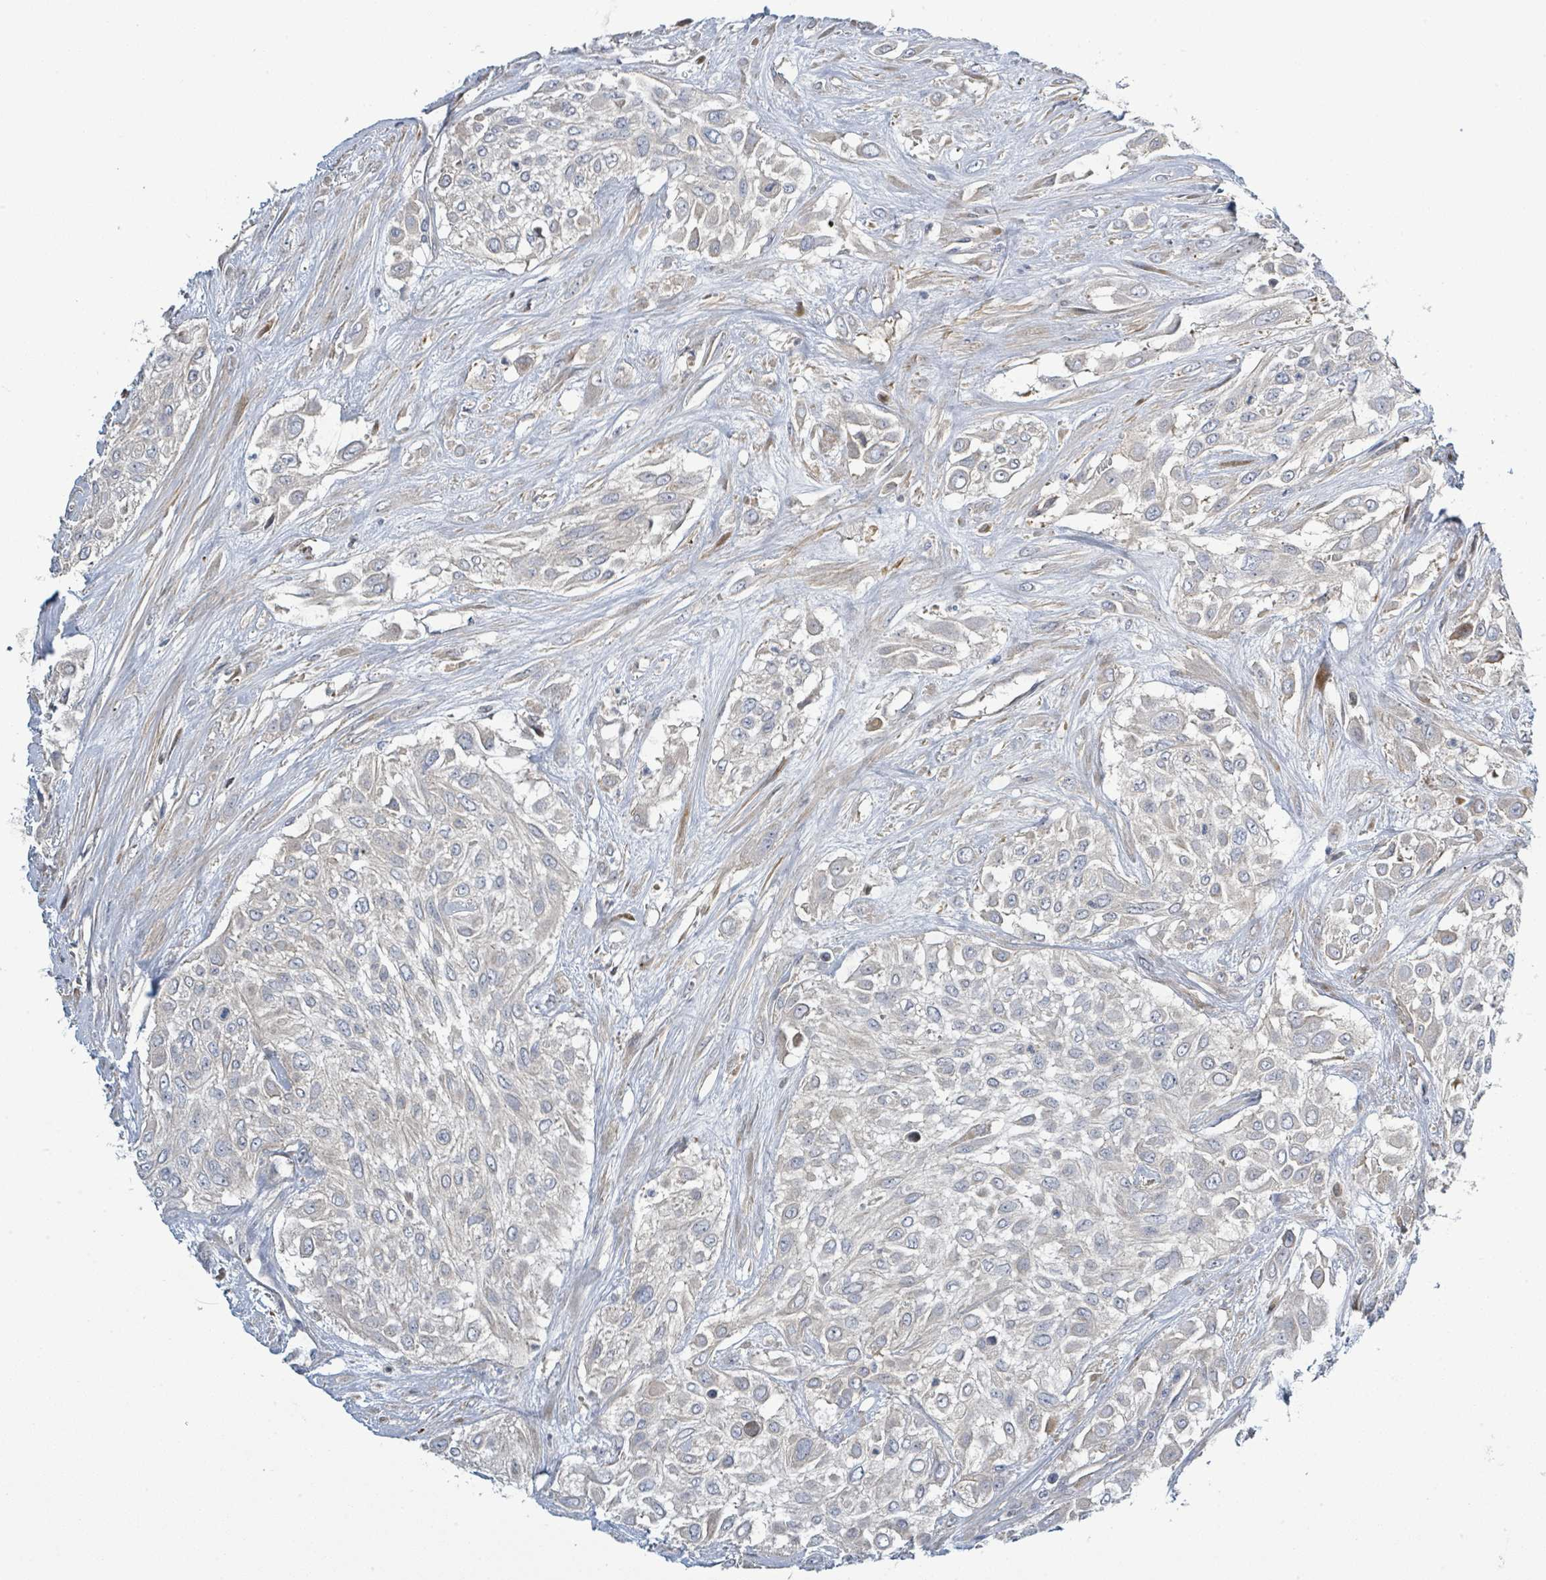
{"staining": {"intensity": "negative", "quantity": "none", "location": "none"}, "tissue": "urothelial cancer", "cell_type": "Tumor cells", "image_type": "cancer", "snomed": [{"axis": "morphology", "description": "Urothelial carcinoma, High grade"}, {"axis": "topography", "description": "Urinary bladder"}], "caption": "Immunohistochemistry (IHC) micrograph of neoplastic tissue: high-grade urothelial carcinoma stained with DAB displays no significant protein positivity in tumor cells. (Brightfield microscopy of DAB (3,3'-diaminobenzidine) immunohistochemistry at high magnification).", "gene": "CFAP210", "patient": {"sex": "male", "age": 57}}